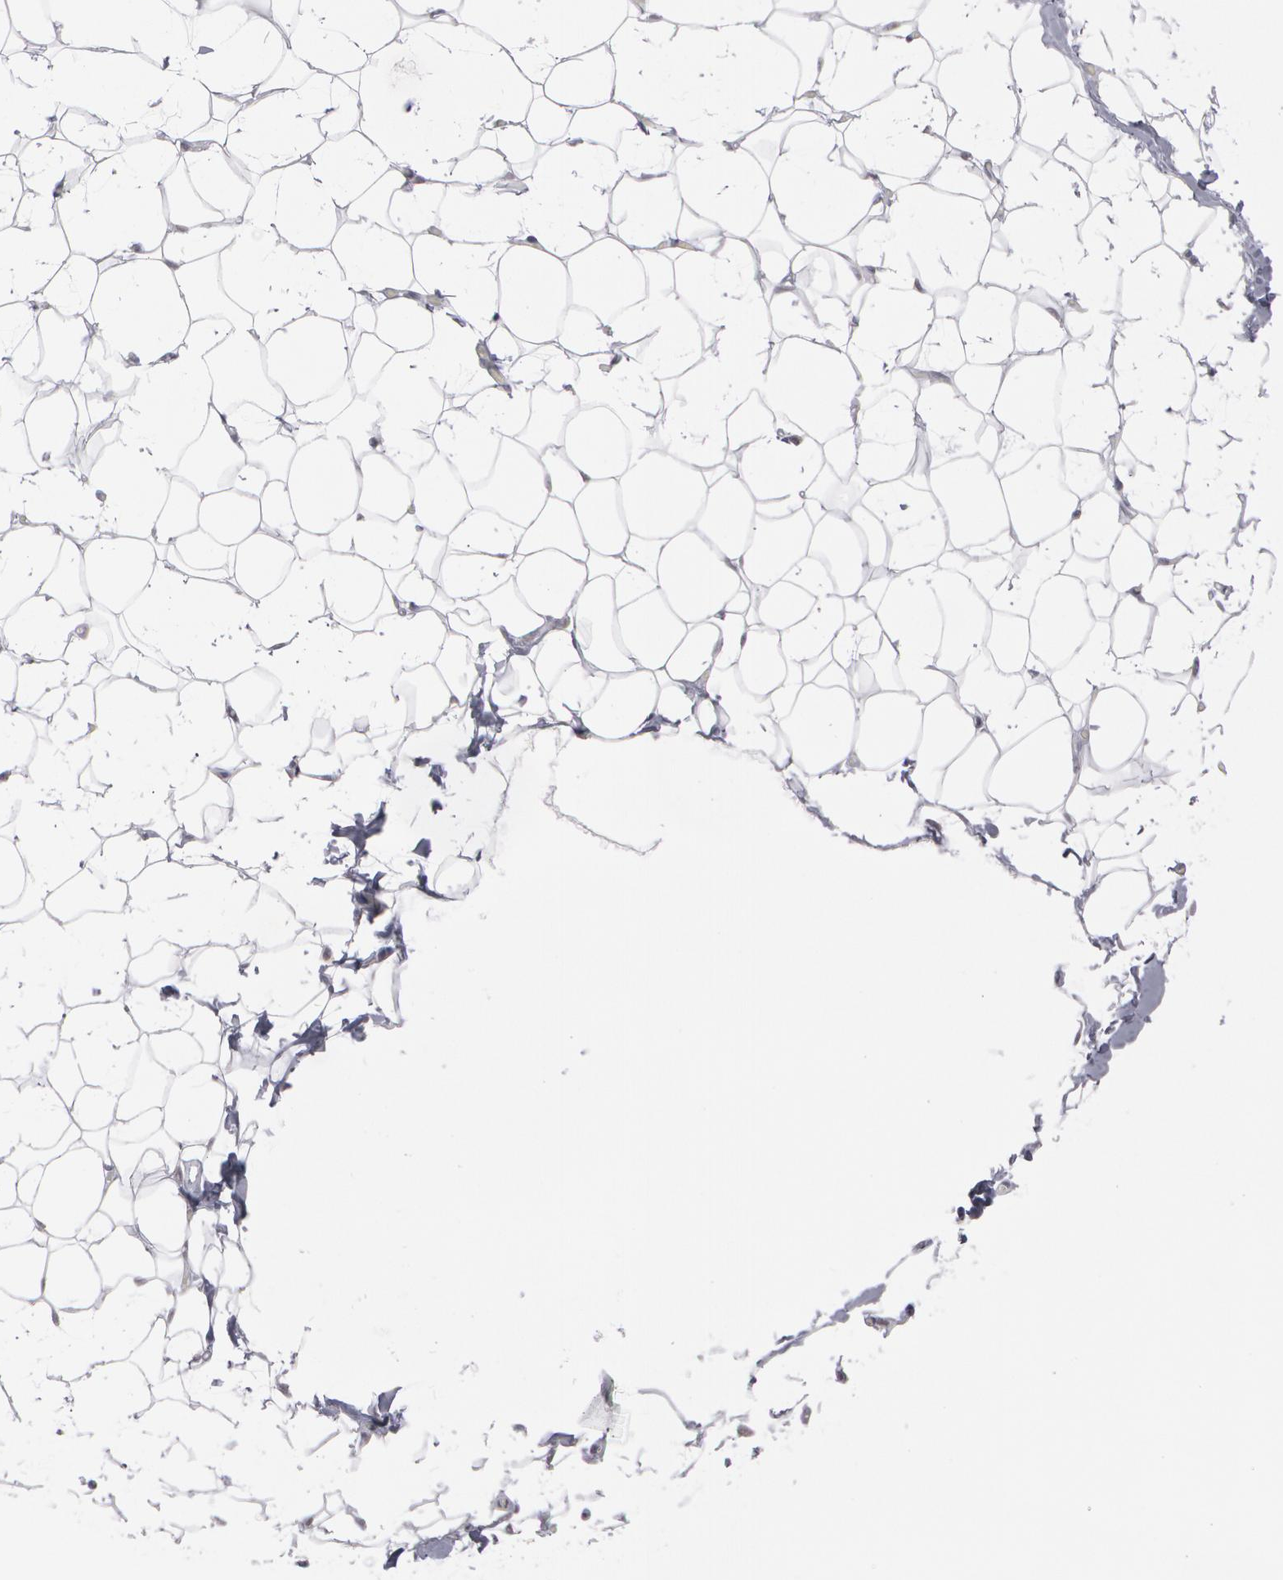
{"staining": {"intensity": "weak", "quantity": "25%-75%", "location": "cytoplasmic/membranous"}, "tissue": "adipose tissue", "cell_type": "Adipocytes", "image_type": "normal", "snomed": [{"axis": "morphology", "description": "Normal tissue, NOS"}, {"axis": "topography", "description": "Soft tissue"}], "caption": "Immunohistochemistry (IHC) (DAB (3,3'-diaminobenzidine)) staining of unremarkable adipose tissue reveals weak cytoplasmic/membranous protein staining in about 25%-75% of adipocytes.", "gene": "MCL1", "patient": {"sex": "male", "age": 26}}